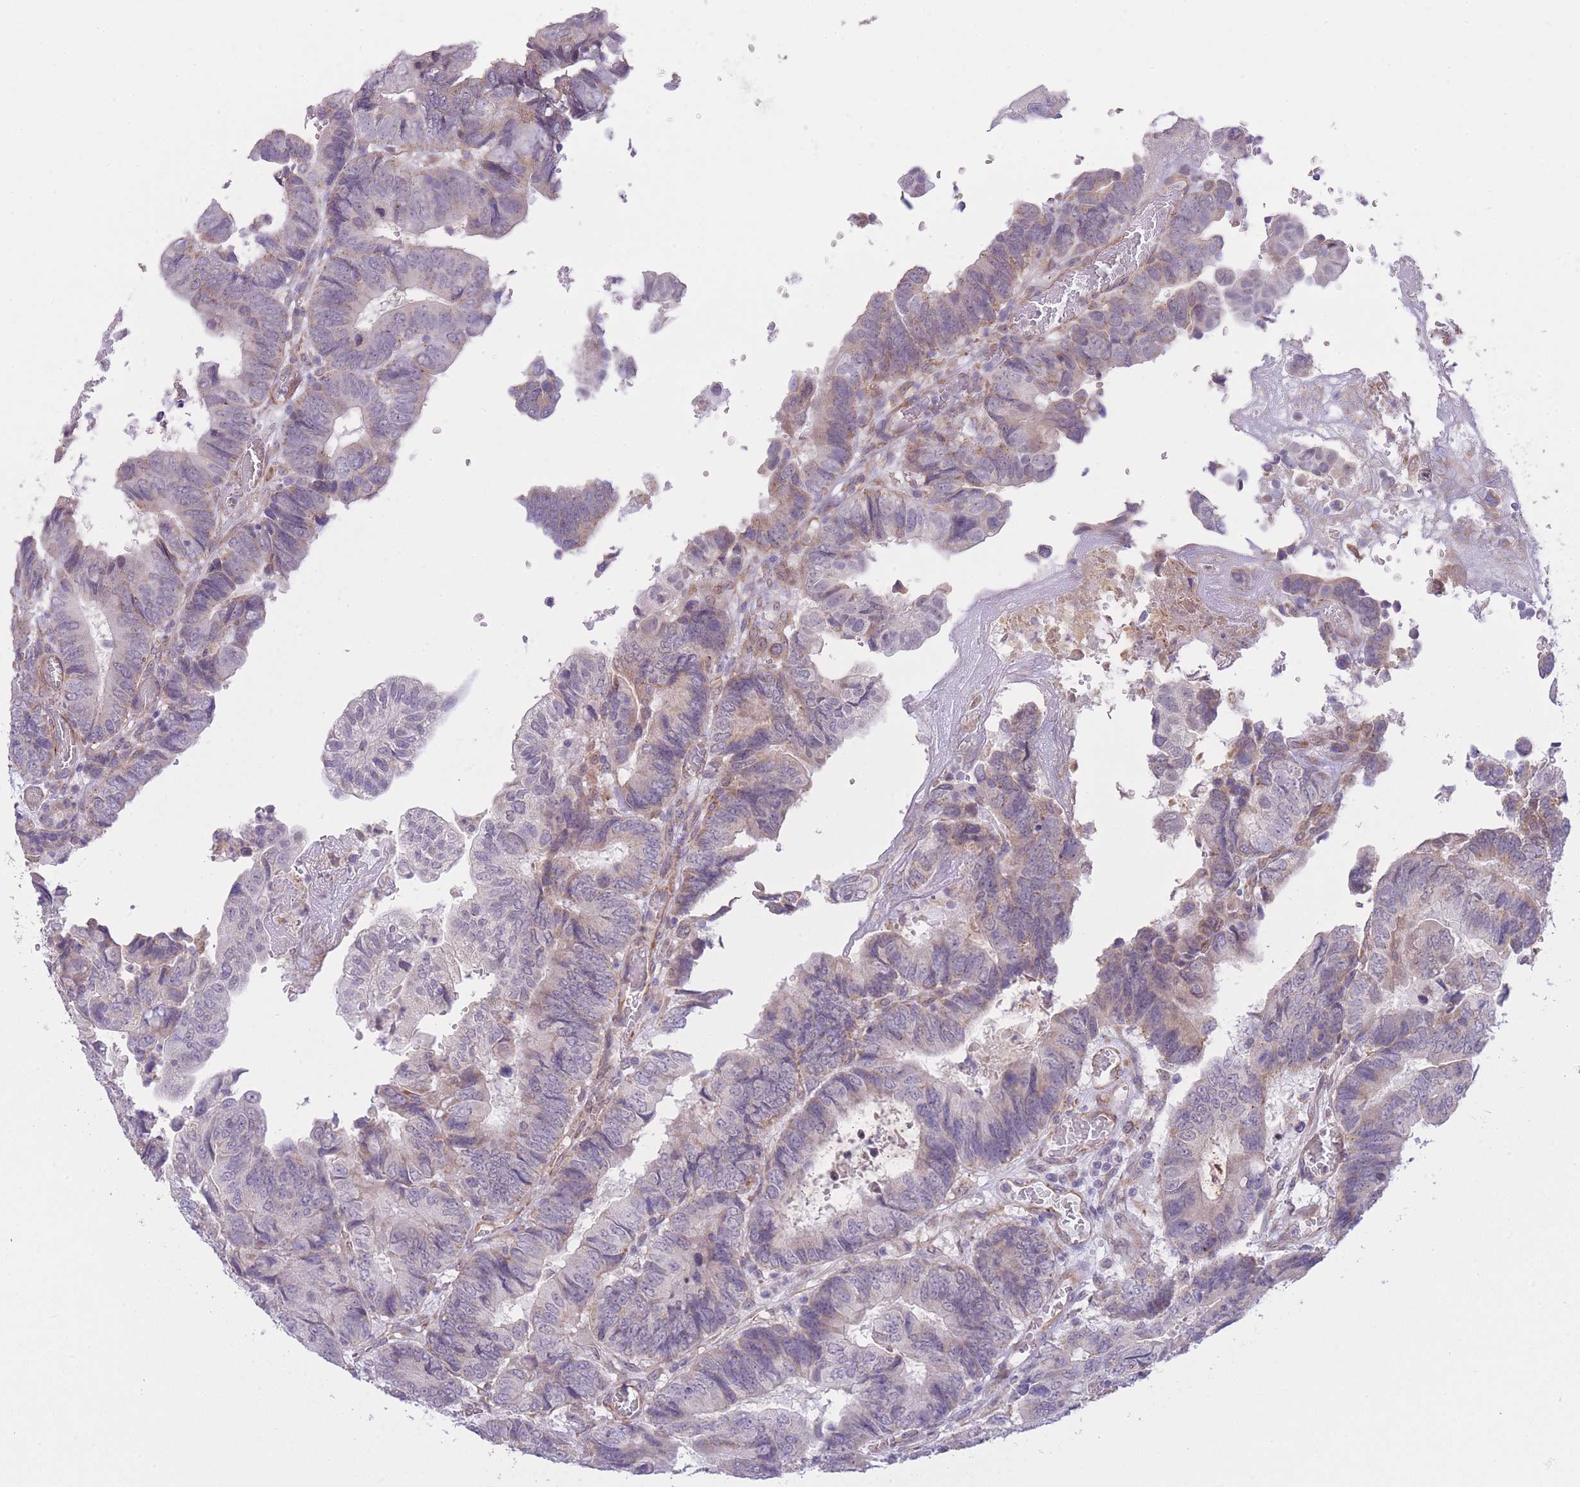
{"staining": {"intensity": "weak", "quantity": "<25%", "location": "cytoplasmic/membranous"}, "tissue": "colorectal cancer", "cell_type": "Tumor cells", "image_type": "cancer", "snomed": [{"axis": "morphology", "description": "Adenocarcinoma, NOS"}, {"axis": "topography", "description": "Colon"}], "caption": "Protein analysis of colorectal adenocarcinoma shows no significant expression in tumor cells.", "gene": "CTBP1", "patient": {"sex": "male", "age": 85}}